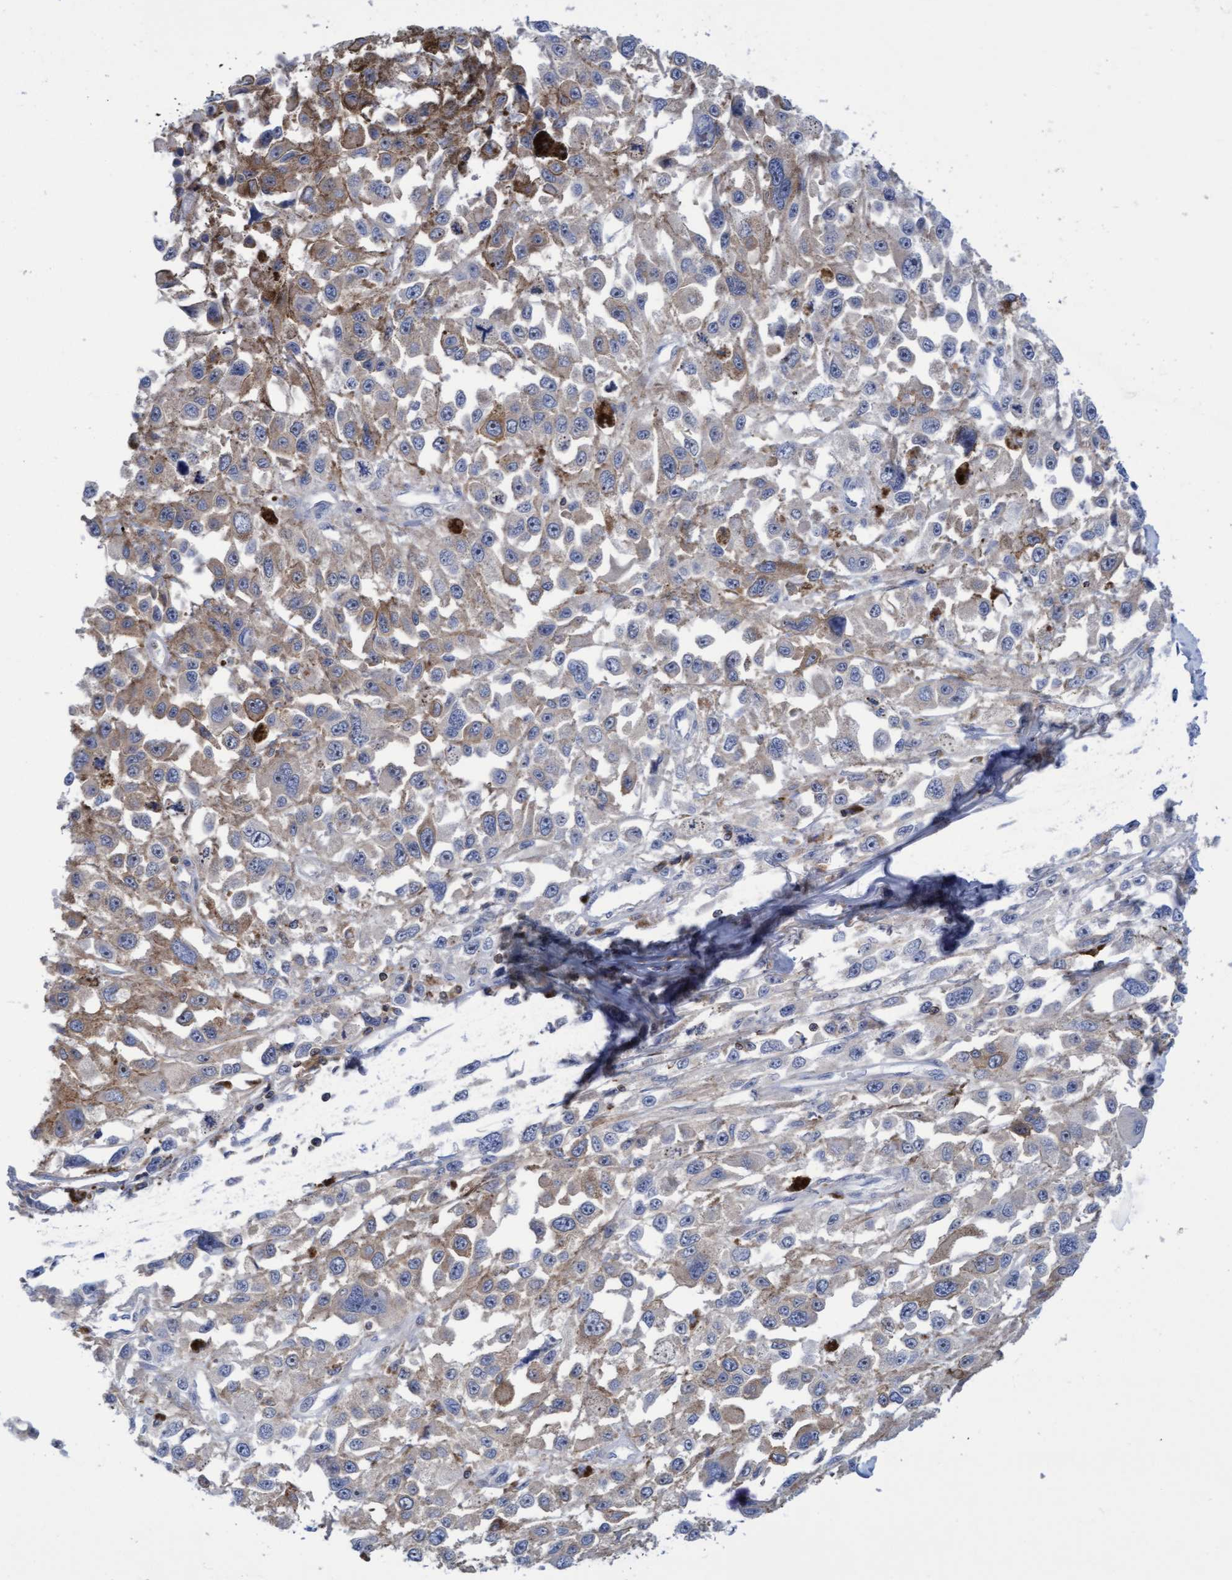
{"staining": {"intensity": "negative", "quantity": "none", "location": "none"}, "tissue": "melanoma", "cell_type": "Tumor cells", "image_type": "cancer", "snomed": [{"axis": "morphology", "description": "Malignant melanoma, Metastatic site"}, {"axis": "topography", "description": "Lymph node"}], "caption": "The histopathology image displays no significant positivity in tumor cells of malignant melanoma (metastatic site). (IHC, brightfield microscopy, high magnification).", "gene": "FNBP1", "patient": {"sex": "male", "age": 59}}